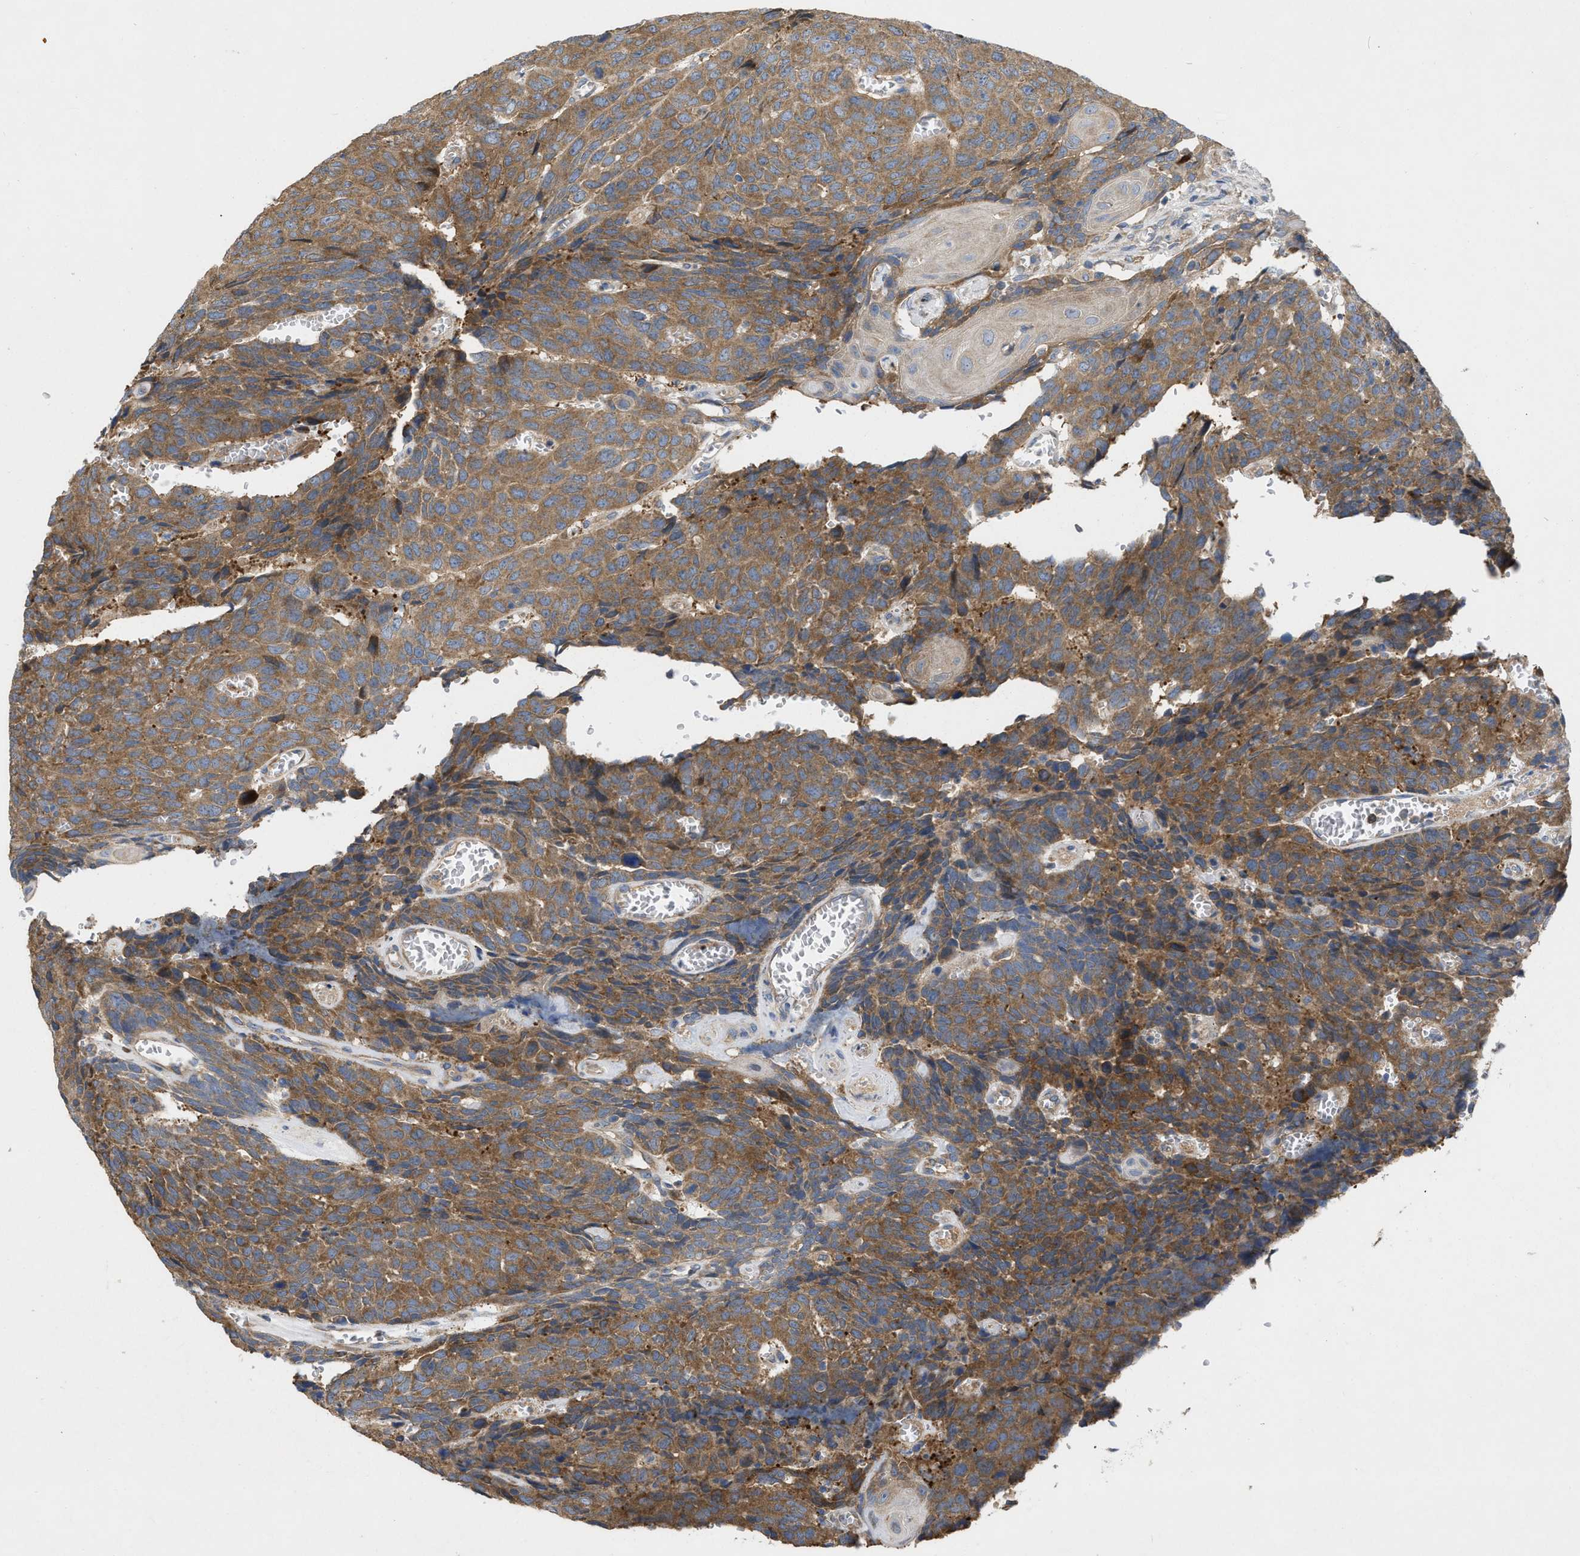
{"staining": {"intensity": "moderate", "quantity": ">75%", "location": "cytoplasmic/membranous"}, "tissue": "head and neck cancer", "cell_type": "Tumor cells", "image_type": "cancer", "snomed": [{"axis": "morphology", "description": "Squamous cell carcinoma, NOS"}, {"axis": "topography", "description": "Head-Neck"}], "caption": "Brown immunohistochemical staining in human squamous cell carcinoma (head and neck) exhibits moderate cytoplasmic/membranous expression in about >75% of tumor cells. Nuclei are stained in blue.", "gene": "TMEM131", "patient": {"sex": "male", "age": 66}}